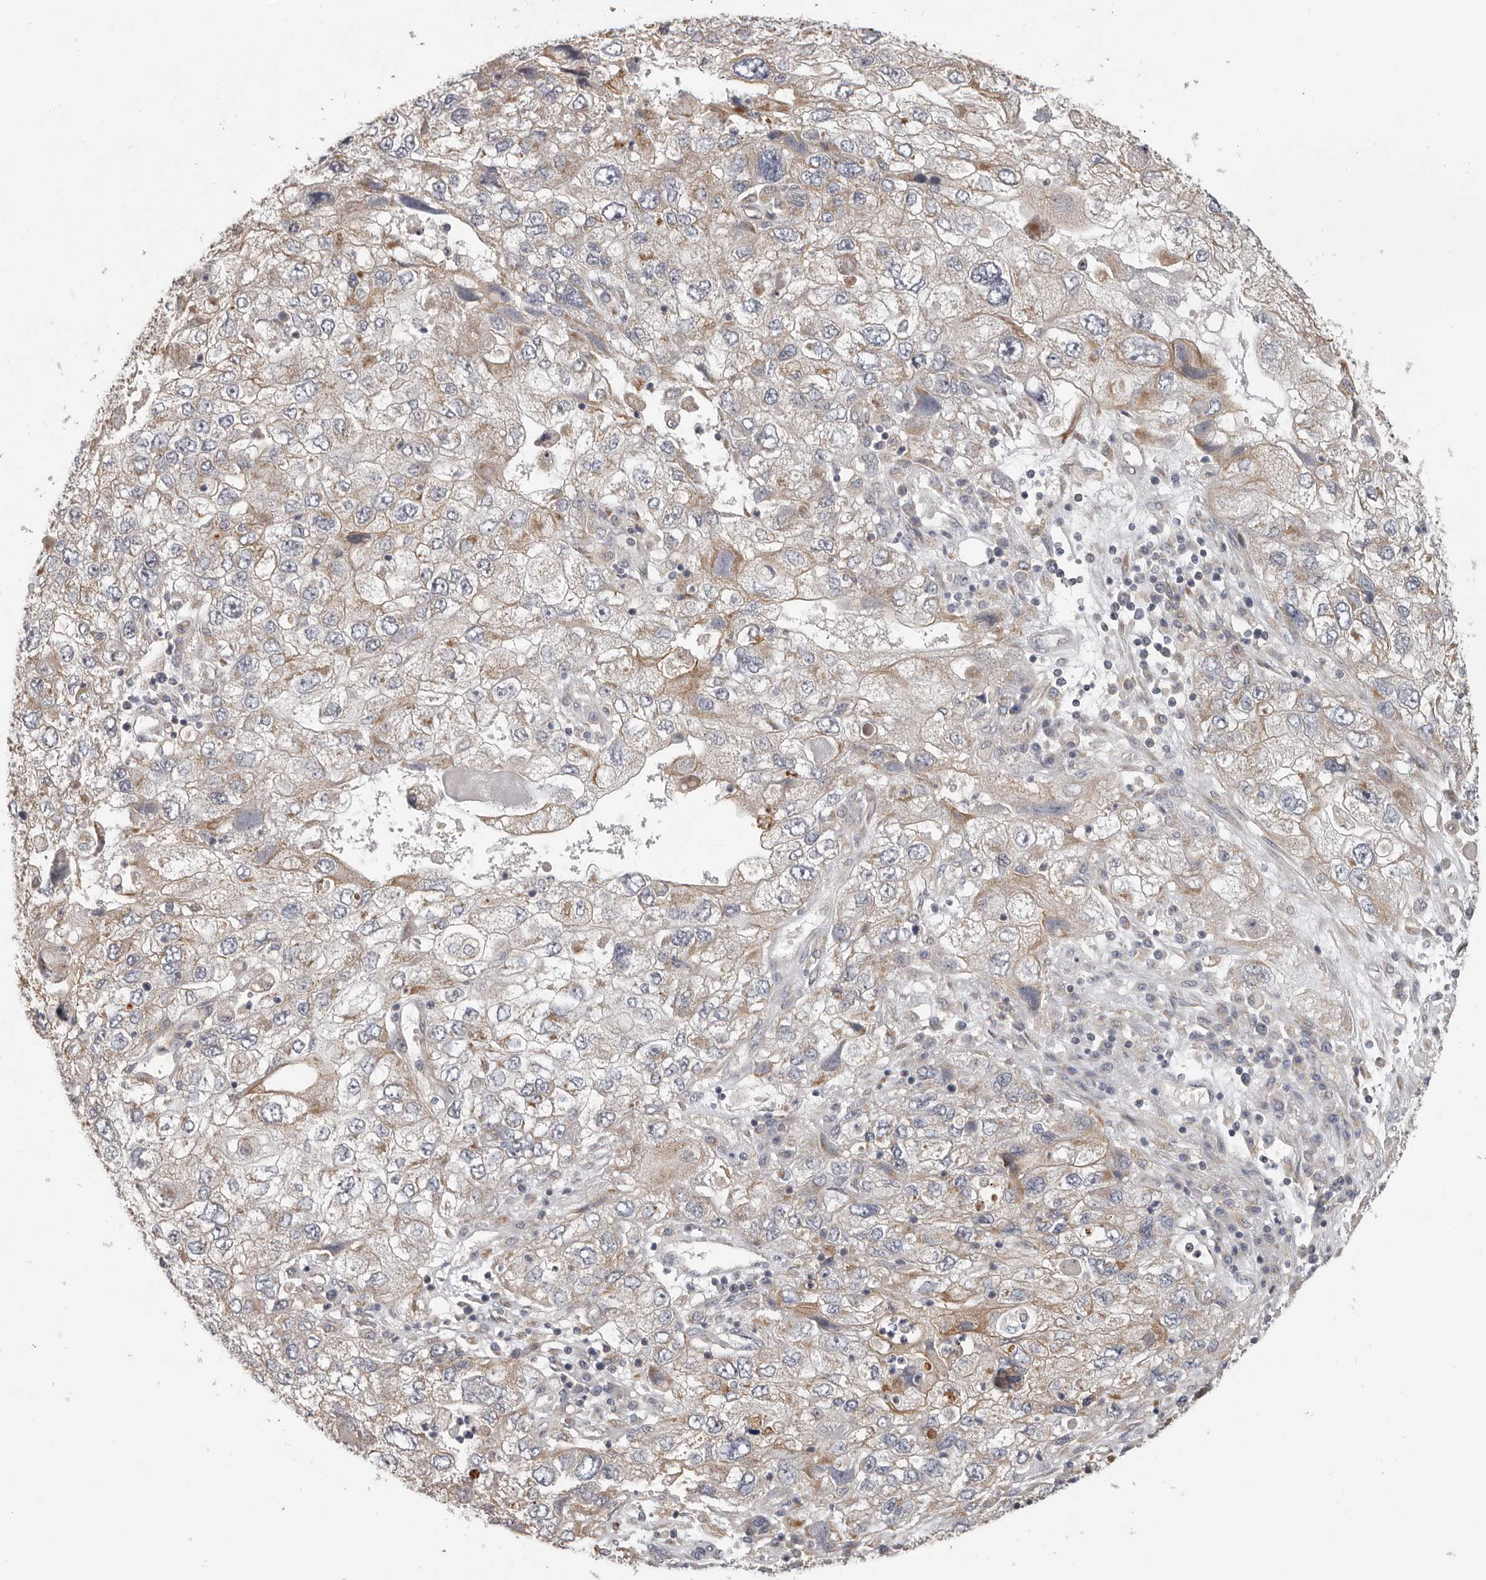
{"staining": {"intensity": "weak", "quantity": ">75%", "location": "cytoplasmic/membranous"}, "tissue": "endometrial cancer", "cell_type": "Tumor cells", "image_type": "cancer", "snomed": [{"axis": "morphology", "description": "Adenocarcinoma, NOS"}, {"axis": "topography", "description": "Endometrium"}], "caption": "High-magnification brightfield microscopy of endometrial adenocarcinoma stained with DAB (3,3'-diaminobenzidine) (brown) and counterstained with hematoxylin (blue). tumor cells exhibit weak cytoplasmic/membranous positivity is seen in about>75% of cells.", "gene": "UNK", "patient": {"sex": "female", "age": 49}}